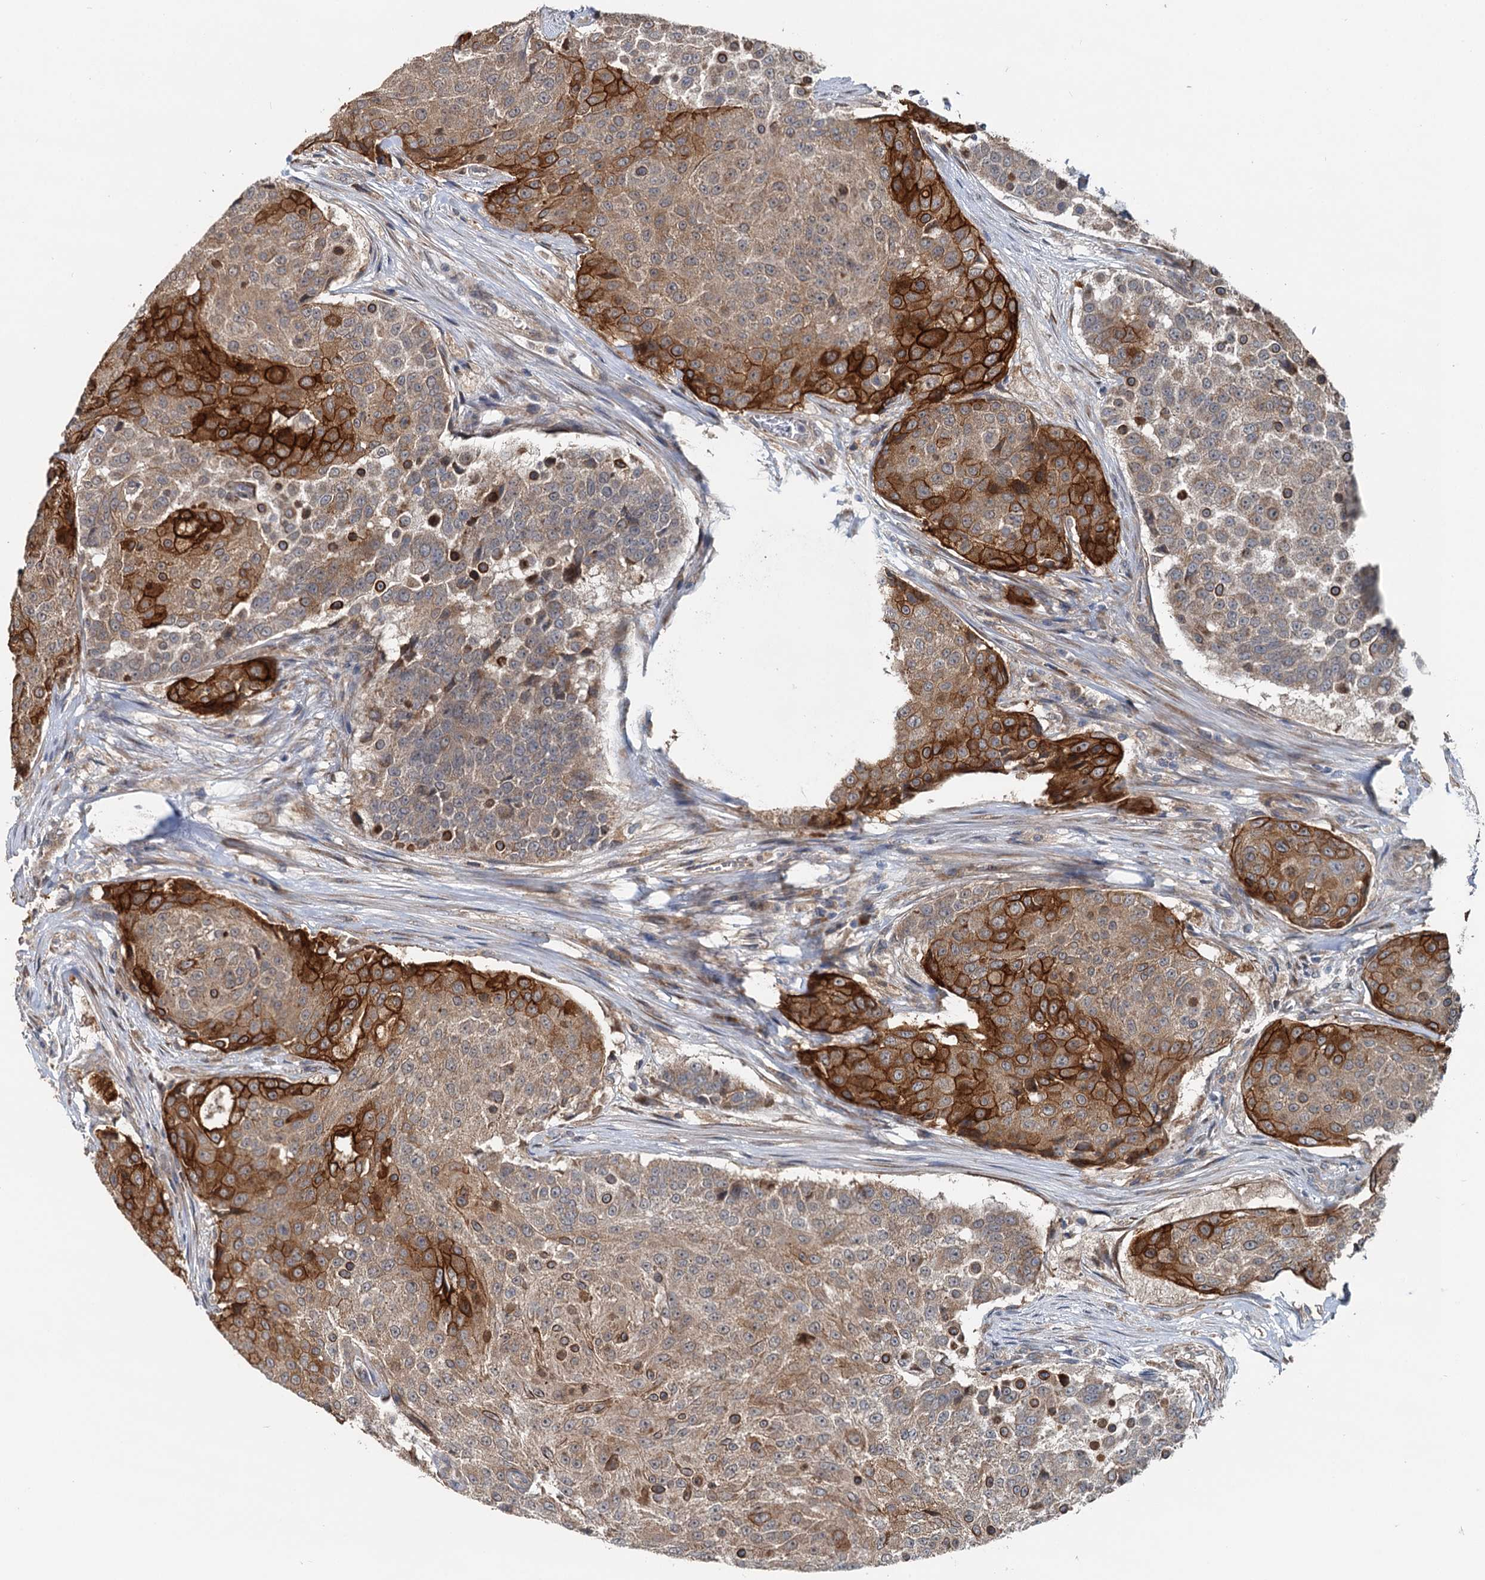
{"staining": {"intensity": "strong", "quantity": "25%-75%", "location": "cytoplasmic/membranous"}, "tissue": "urothelial cancer", "cell_type": "Tumor cells", "image_type": "cancer", "snomed": [{"axis": "morphology", "description": "Urothelial carcinoma, High grade"}, {"axis": "topography", "description": "Urinary bladder"}], "caption": "Approximately 25%-75% of tumor cells in urothelial cancer exhibit strong cytoplasmic/membranous protein expression as visualized by brown immunohistochemical staining.", "gene": "LRRK2", "patient": {"sex": "female", "age": 63}}